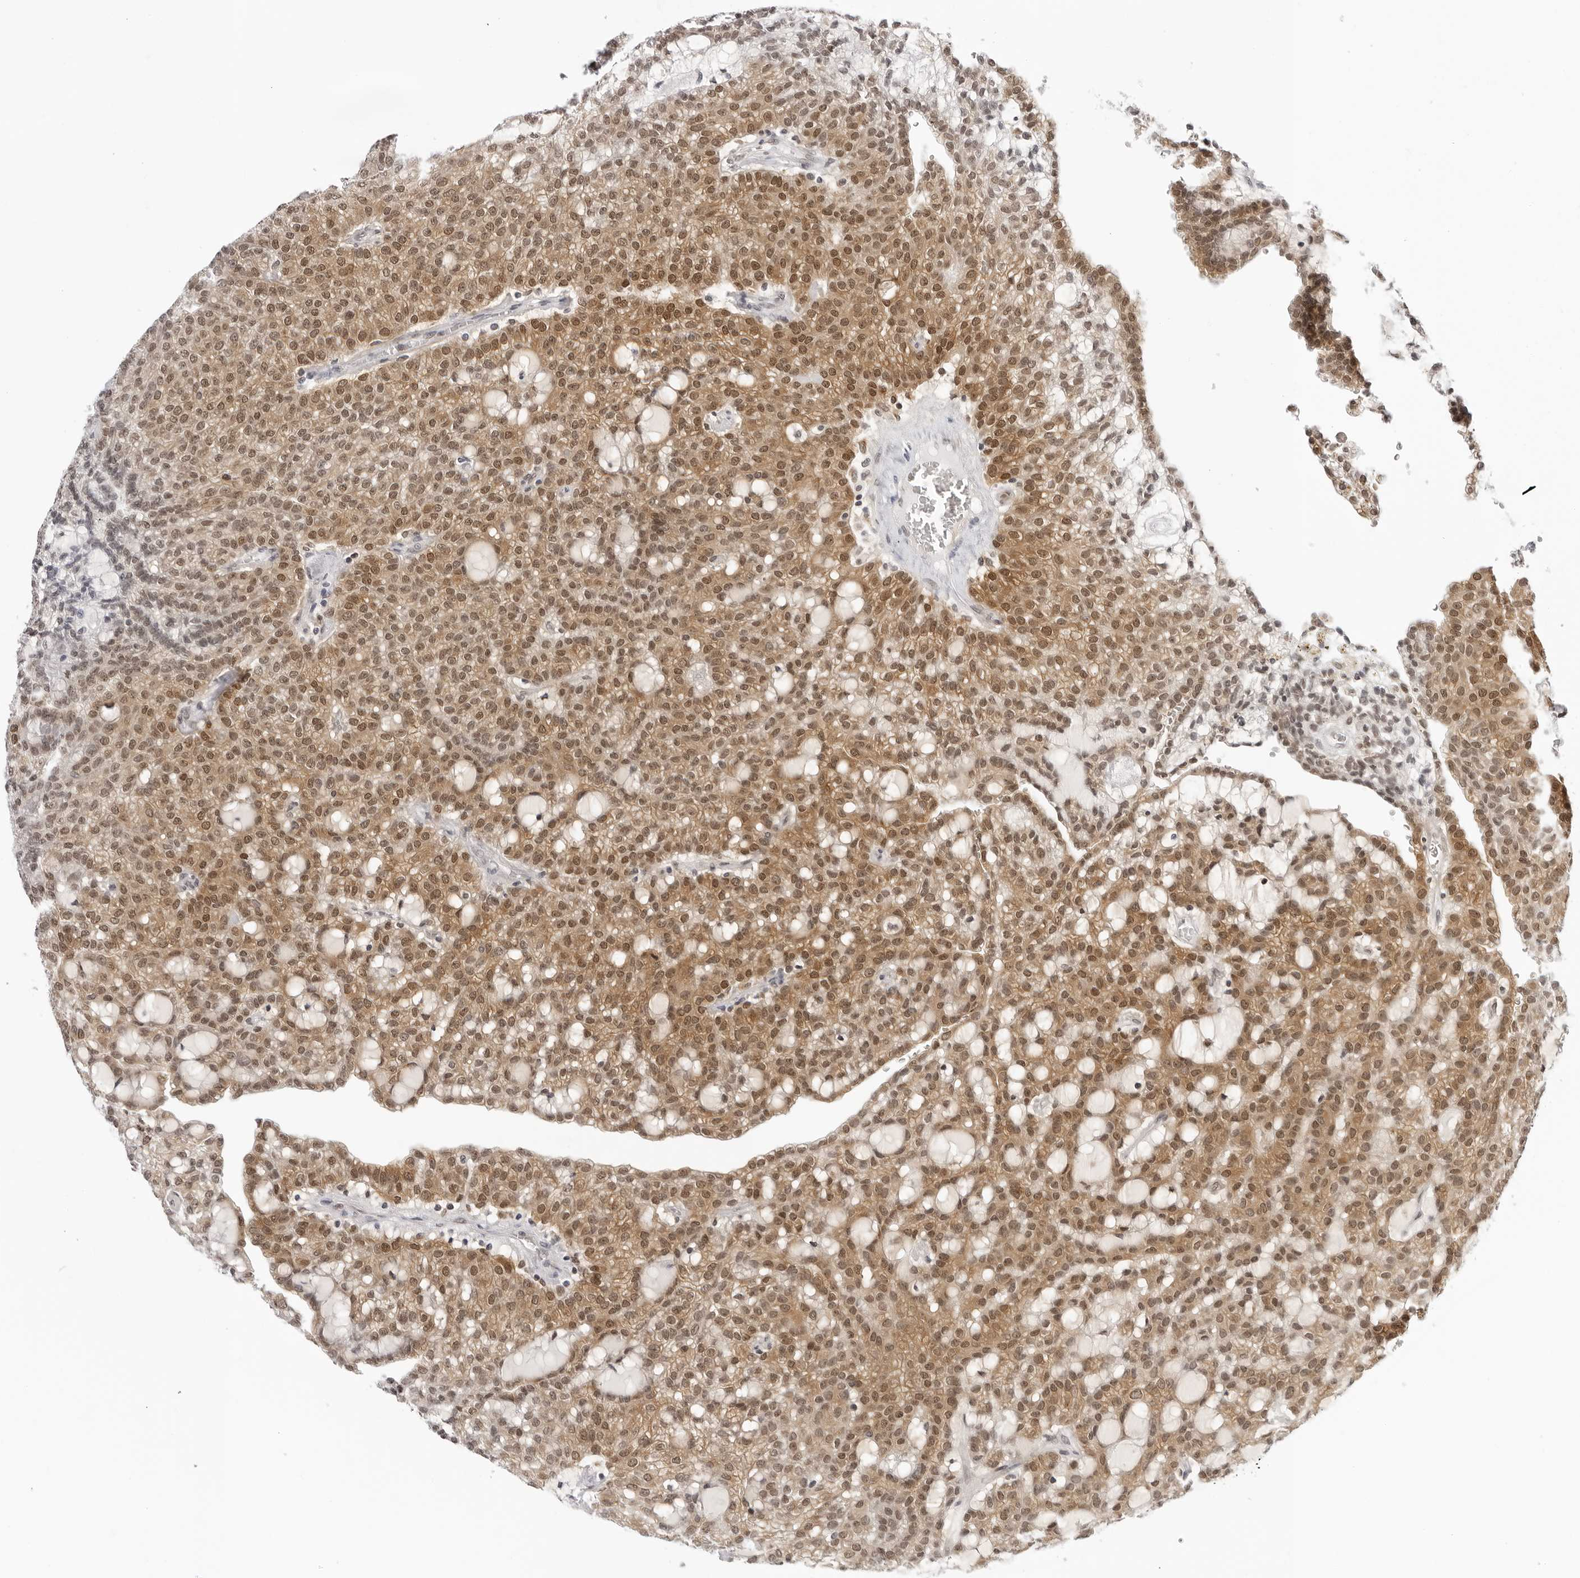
{"staining": {"intensity": "moderate", "quantity": ">75%", "location": "cytoplasmic/membranous,nuclear"}, "tissue": "renal cancer", "cell_type": "Tumor cells", "image_type": "cancer", "snomed": [{"axis": "morphology", "description": "Adenocarcinoma, NOS"}, {"axis": "topography", "description": "Kidney"}], "caption": "Protein staining of adenocarcinoma (renal) tissue demonstrates moderate cytoplasmic/membranous and nuclear positivity in approximately >75% of tumor cells.", "gene": "WDR77", "patient": {"sex": "male", "age": 63}}